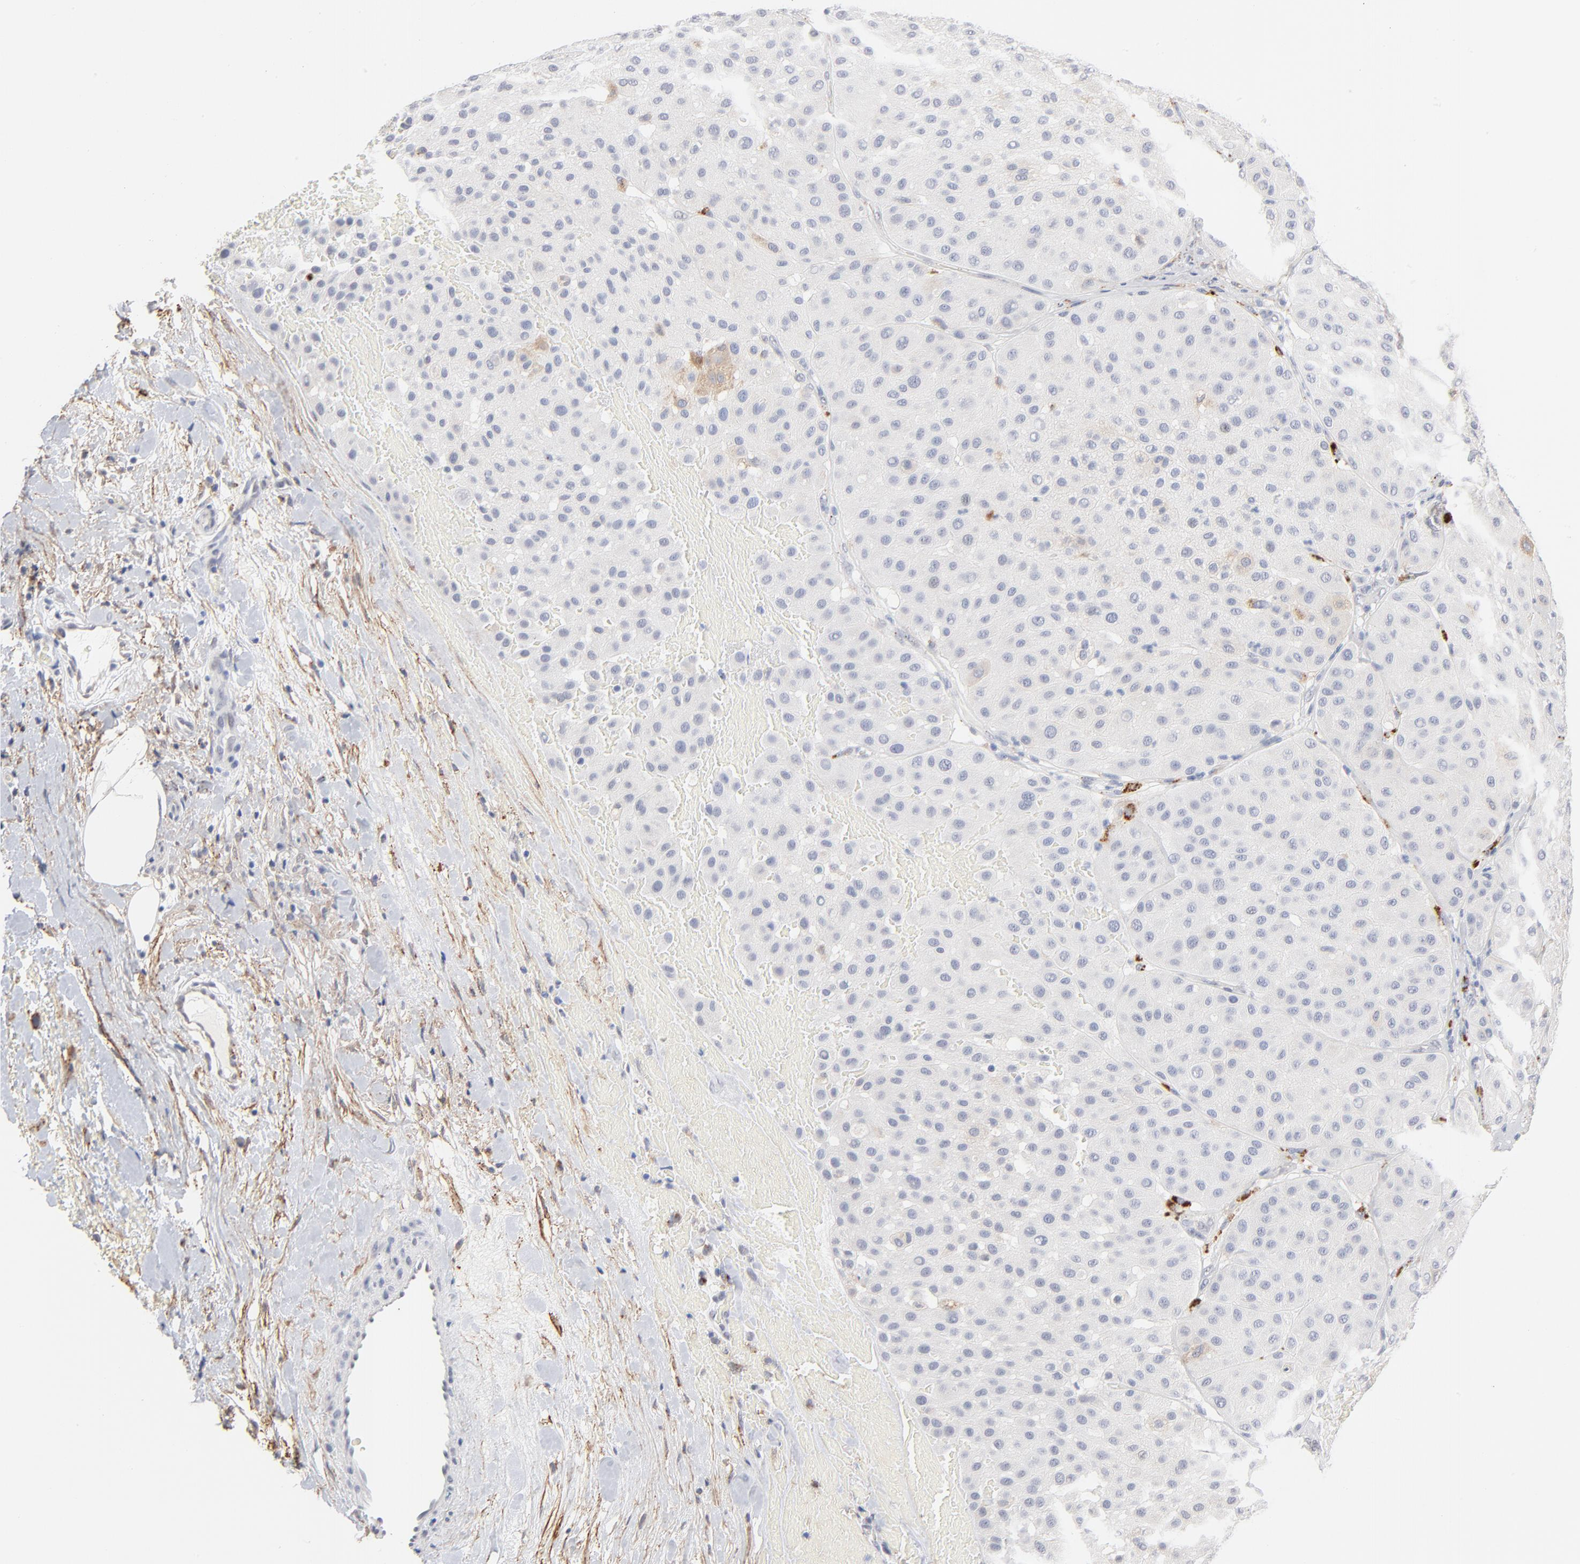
{"staining": {"intensity": "negative", "quantity": "none", "location": "none"}, "tissue": "melanoma", "cell_type": "Tumor cells", "image_type": "cancer", "snomed": [{"axis": "morphology", "description": "Normal tissue, NOS"}, {"axis": "morphology", "description": "Malignant melanoma, Metastatic site"}, {"axis": "topography", "description": "Skin"}], "caption": "Micrograph shows no protein expression in tumor cells of malignant melanoma (metastatic site) tissue. The staining was performed using DAB (3,3'-diaminobenzidine) to visualize the protein expression in brown, while the nuclei were stained in blue with hematoxylin (Magnification: 20x).", "gene": "LTBP2", "patient": {"sex": "male", "age": 41}}